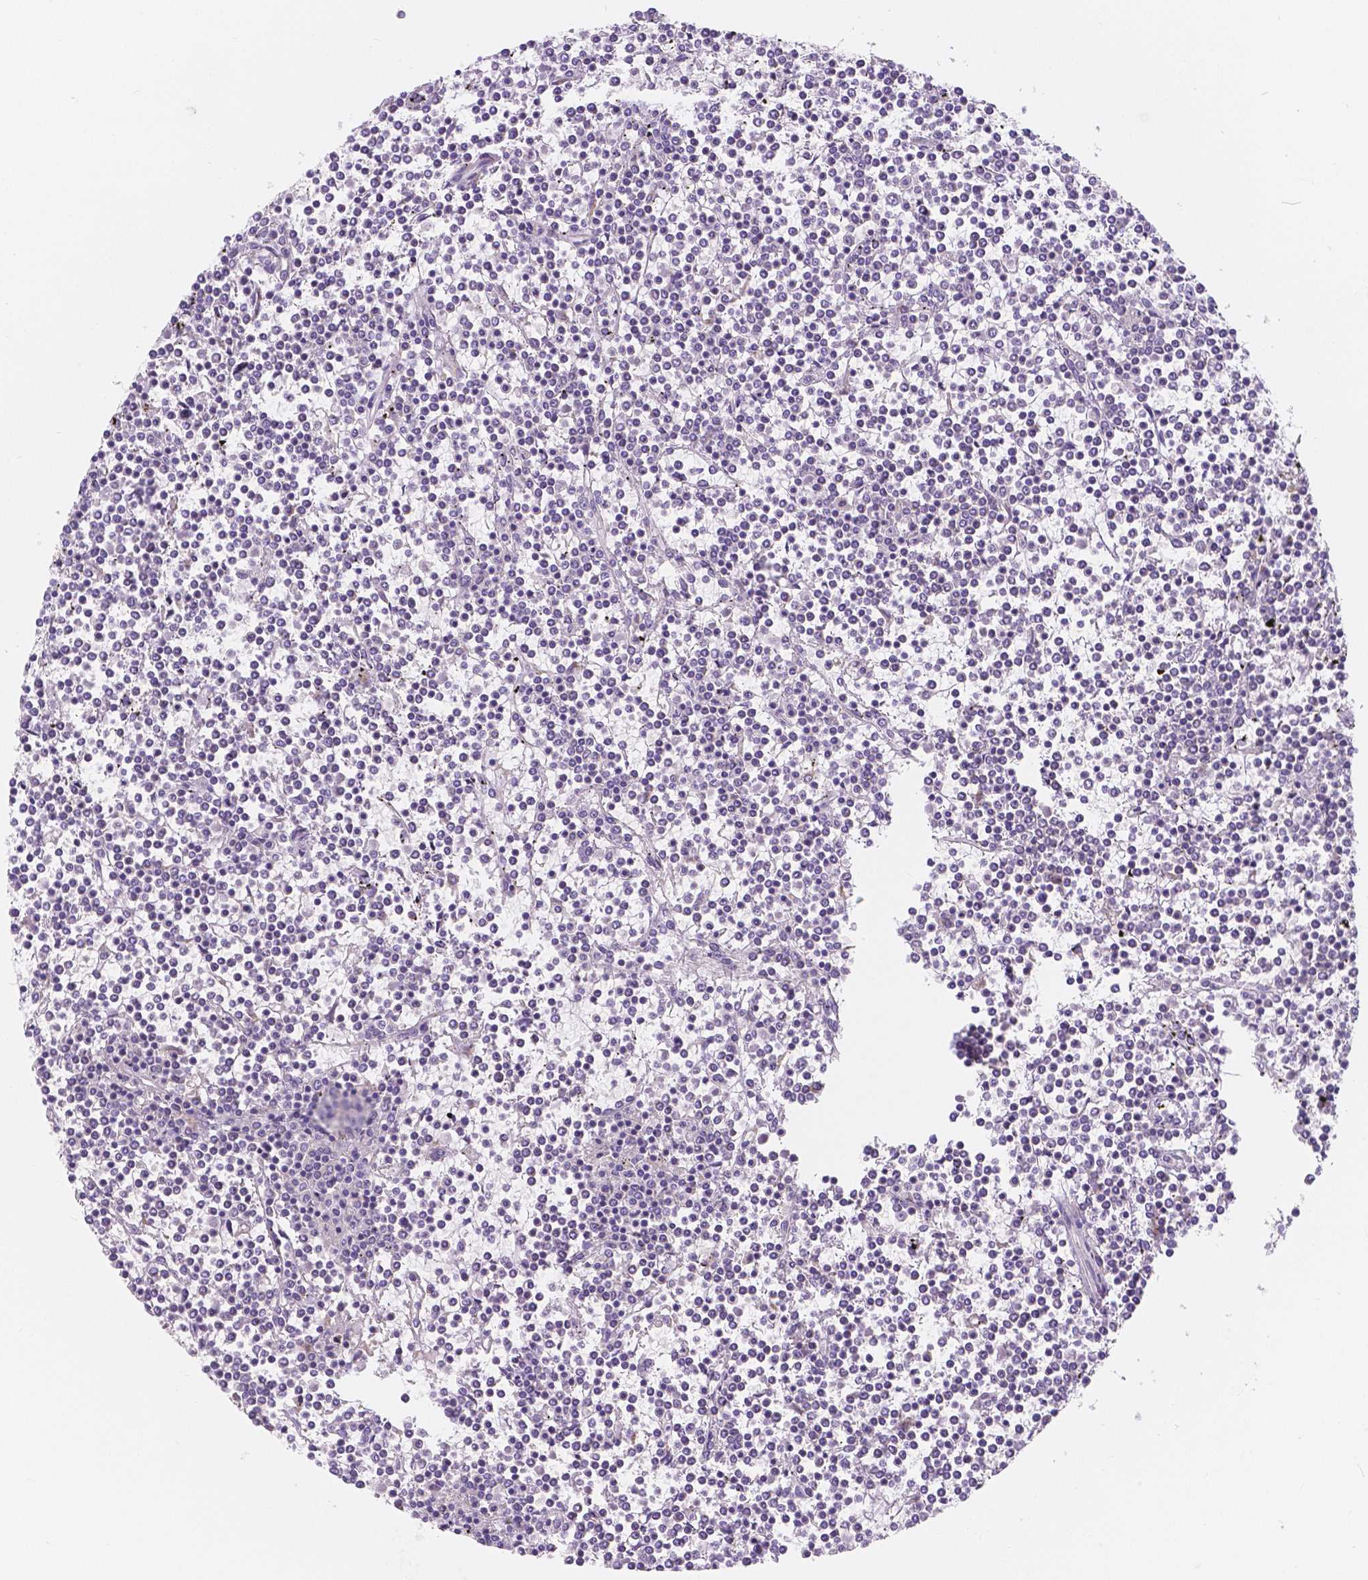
{"staining": {"intensity": "negative", "quantity": "none", "location": "none"}, "tissue": "lymphoma", "cell_type": "Tumor cells", "image_type": "cancer", "snomed": [{"axis": "morphology", "description": "Malignant lymphoma, non-Hodgkin's type, Low grade"}, {"axis": "topography", "description": "Spleen"}], "caption": "Immunohistochemistry of lymphoma demonstrates no expression in tumor cells. Brightfield microscopy of immunohistochemistry stained with DAB (3,3'-diaminobenzidine) (brown) and hematoxylin (blue), captured at high magnification.", "gene": "RNF186", "patient": {"sex": "female", "age": 19}}